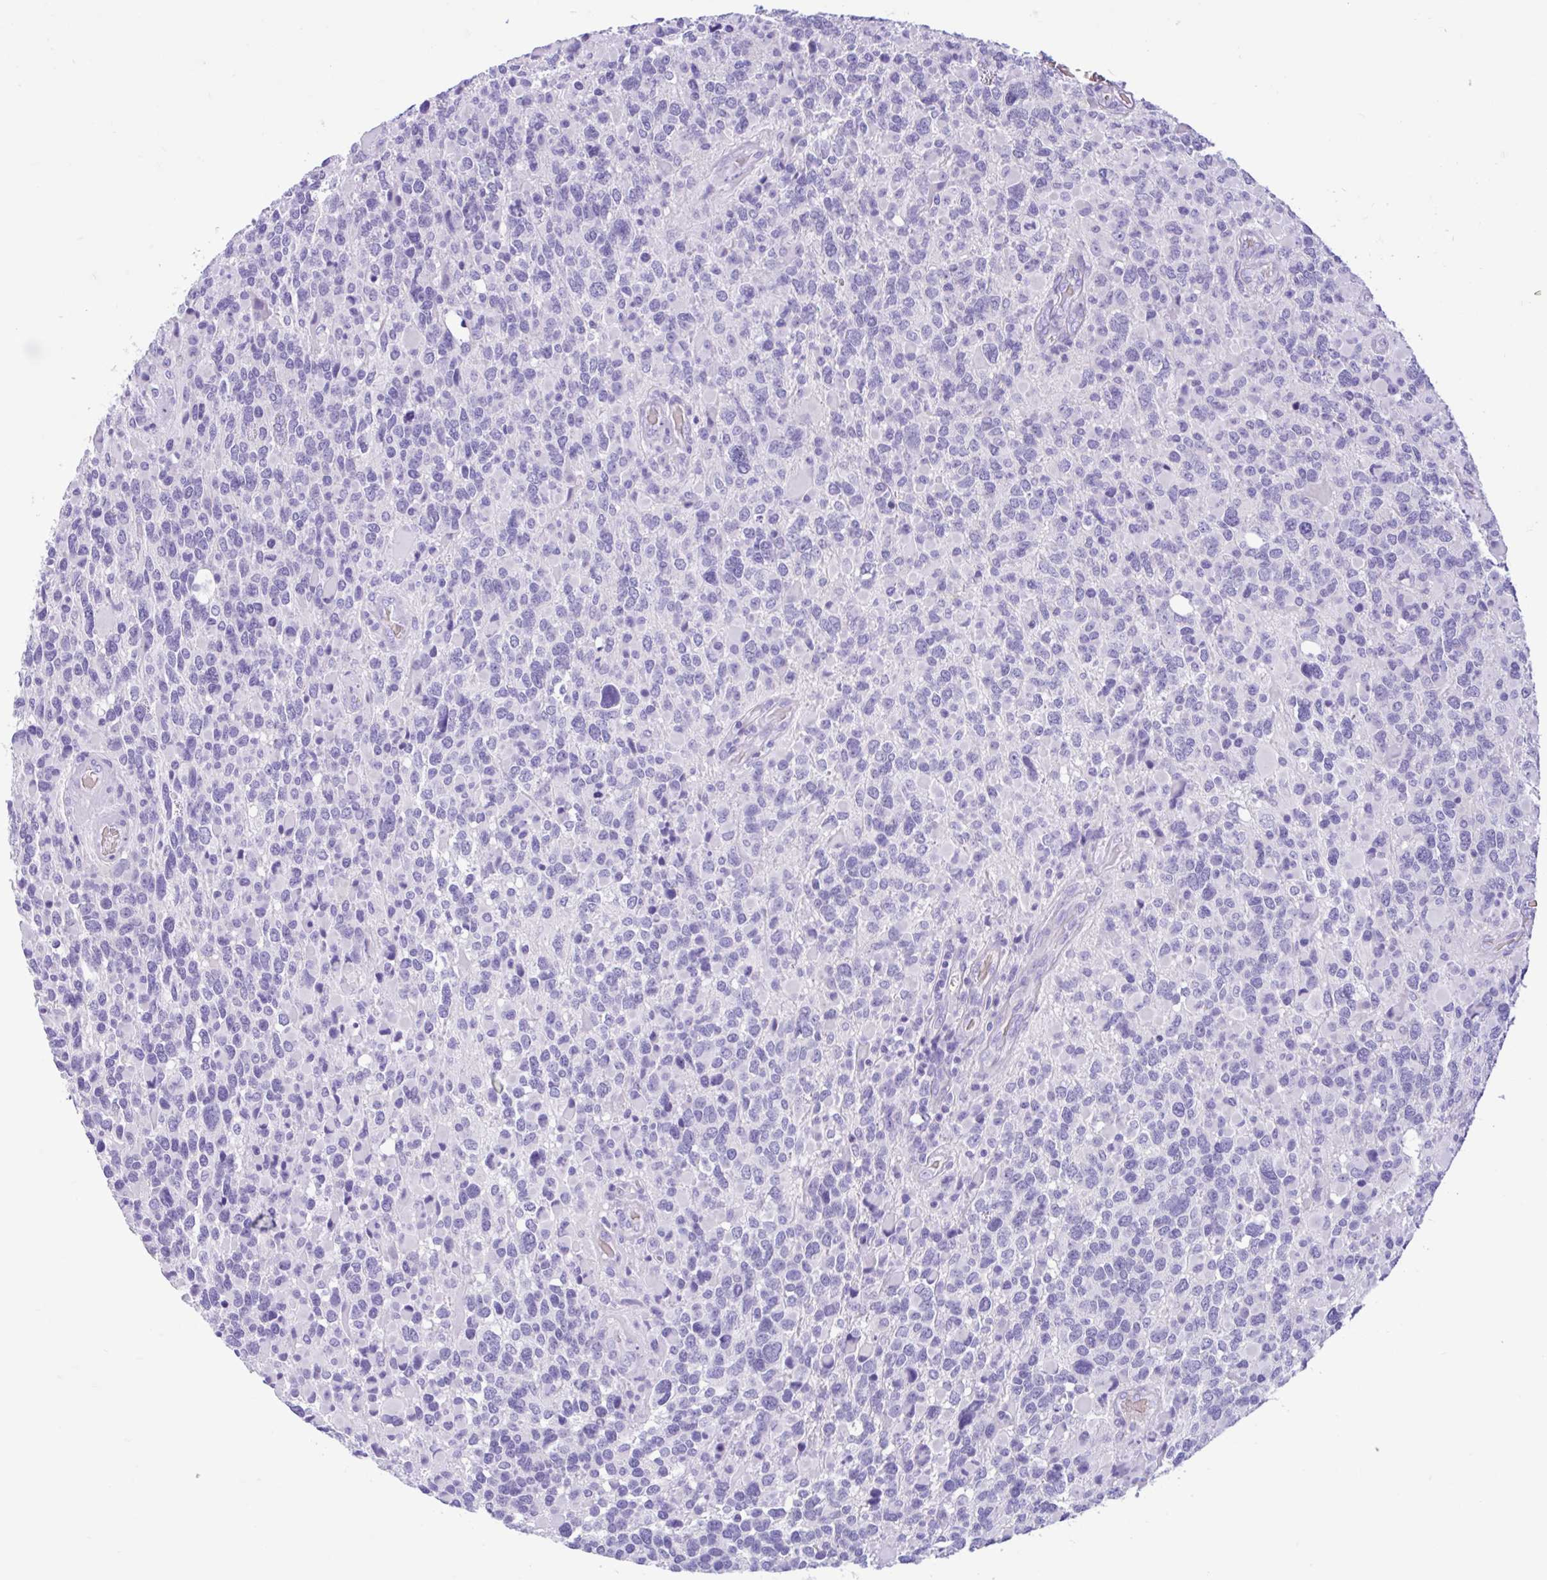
{"staining": {"intensity": "negative", "quantity": "none", "location": "none"}, "tissue": "glioma", "cell_type": "Tumor cells", "image_type": "cancer", "snomed": [{"axis": "morphology", "description": "Glioma, malignant, High grade"}, {"axis": "topography", "description": "Brain"}], "caption": "Immunohistochemical staining of malignant glioma (high-grade) demonstrates no significant positivity in tumor cells.", "gene": "TMEM79", "patient": {"sex": "female", "age": 40}}